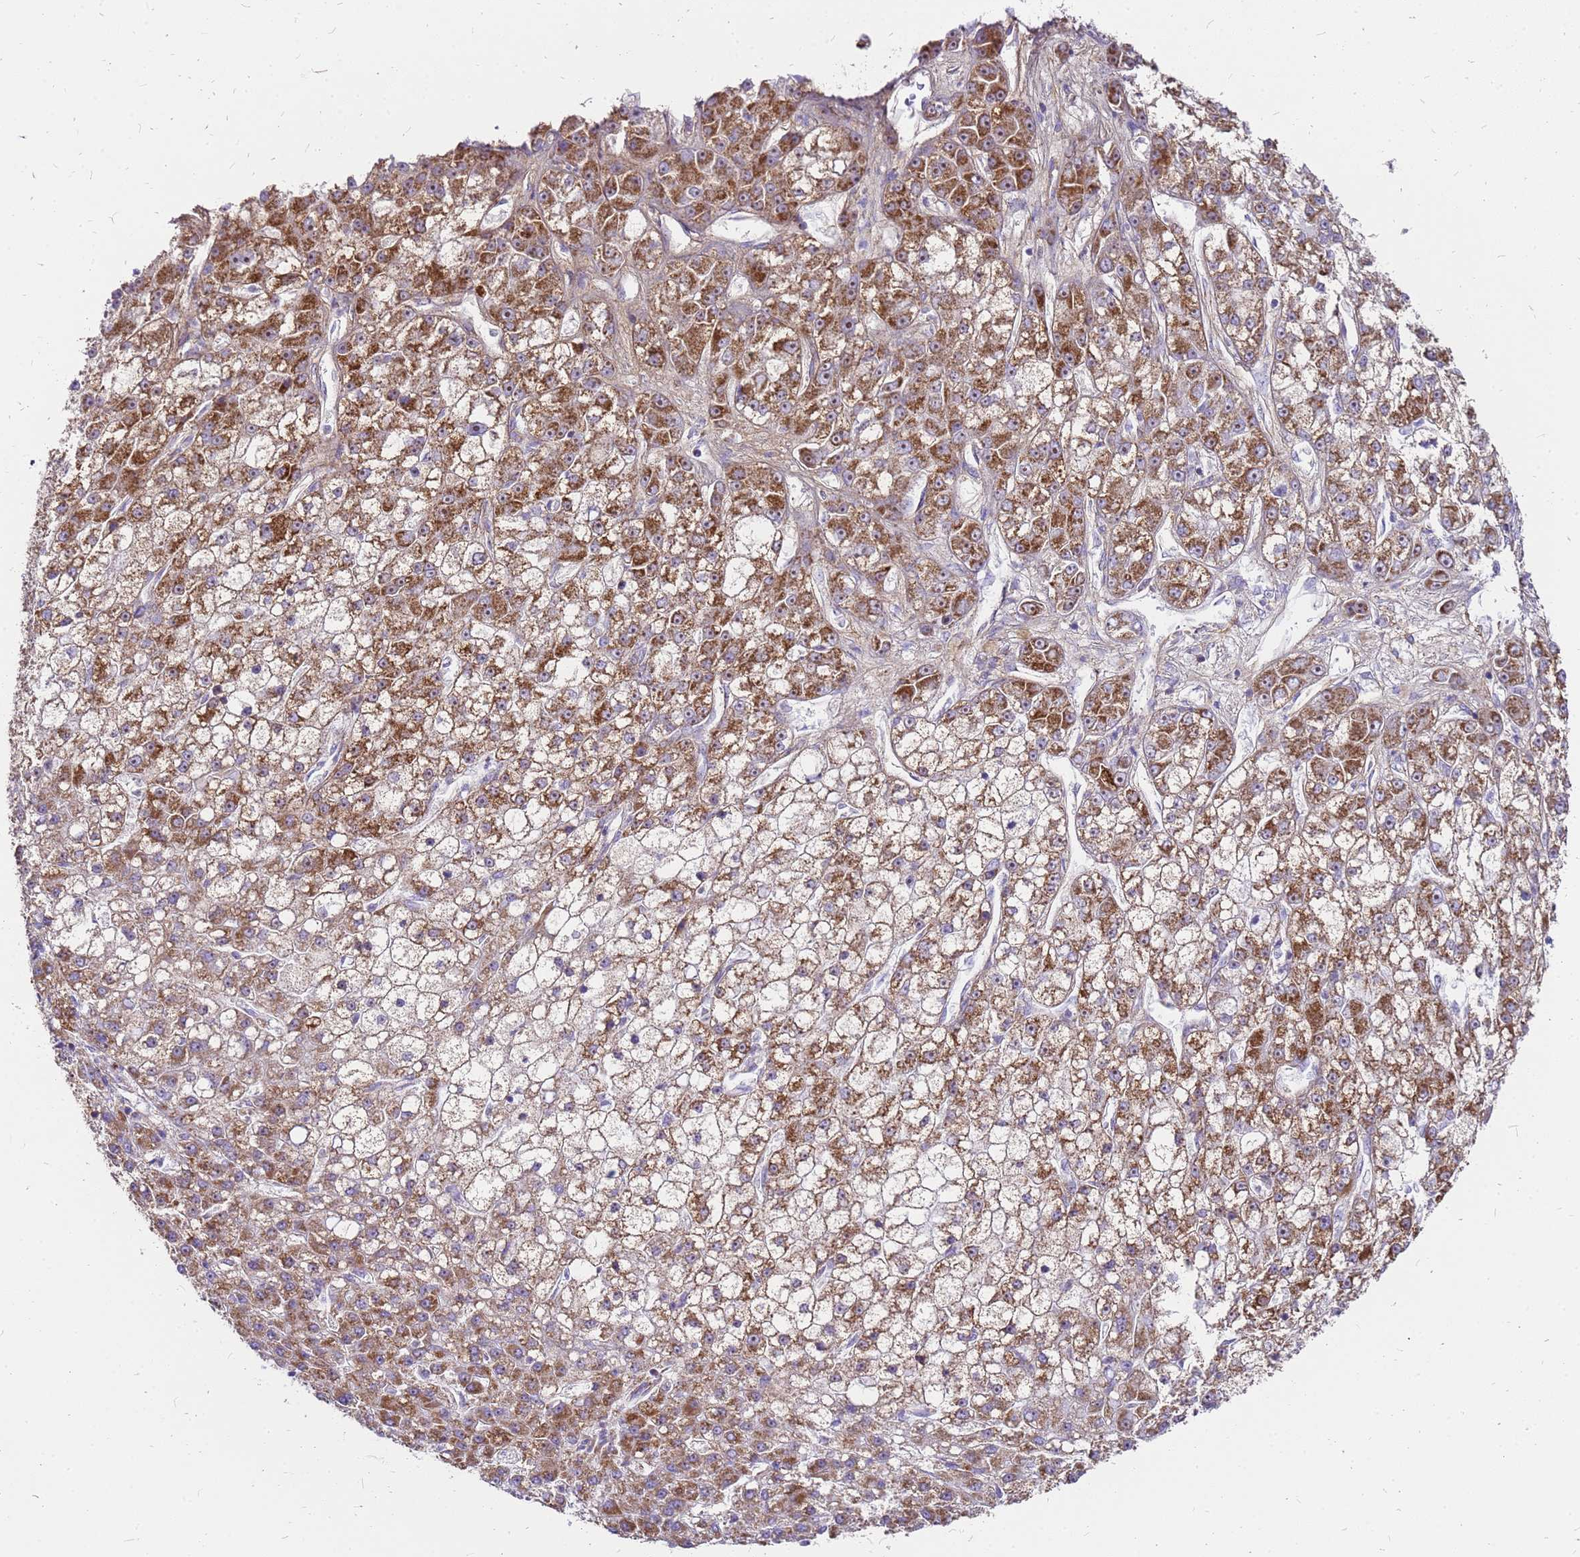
{"staining": {"intensity": "moderate", "quantity": ">75%", "location": "cytoplasmic/membranous"}, "tissue": "liver cancer", "cell_type": "Tumor cells", "image_type": "cancer", "snomed": [{"axis": "morphology", "description": "Carcinoma, Hepatocellular, NOS"}, {"axis": "topography", "description": "Liver"}], "caption": "The image demonstrates staining of liver cancer, revealing moderate cytoplasmic/membranous protein staining (brown color) within tumor cells.", "gene": "MRPS26", "patient": {"sex": "male", "age": 67}}